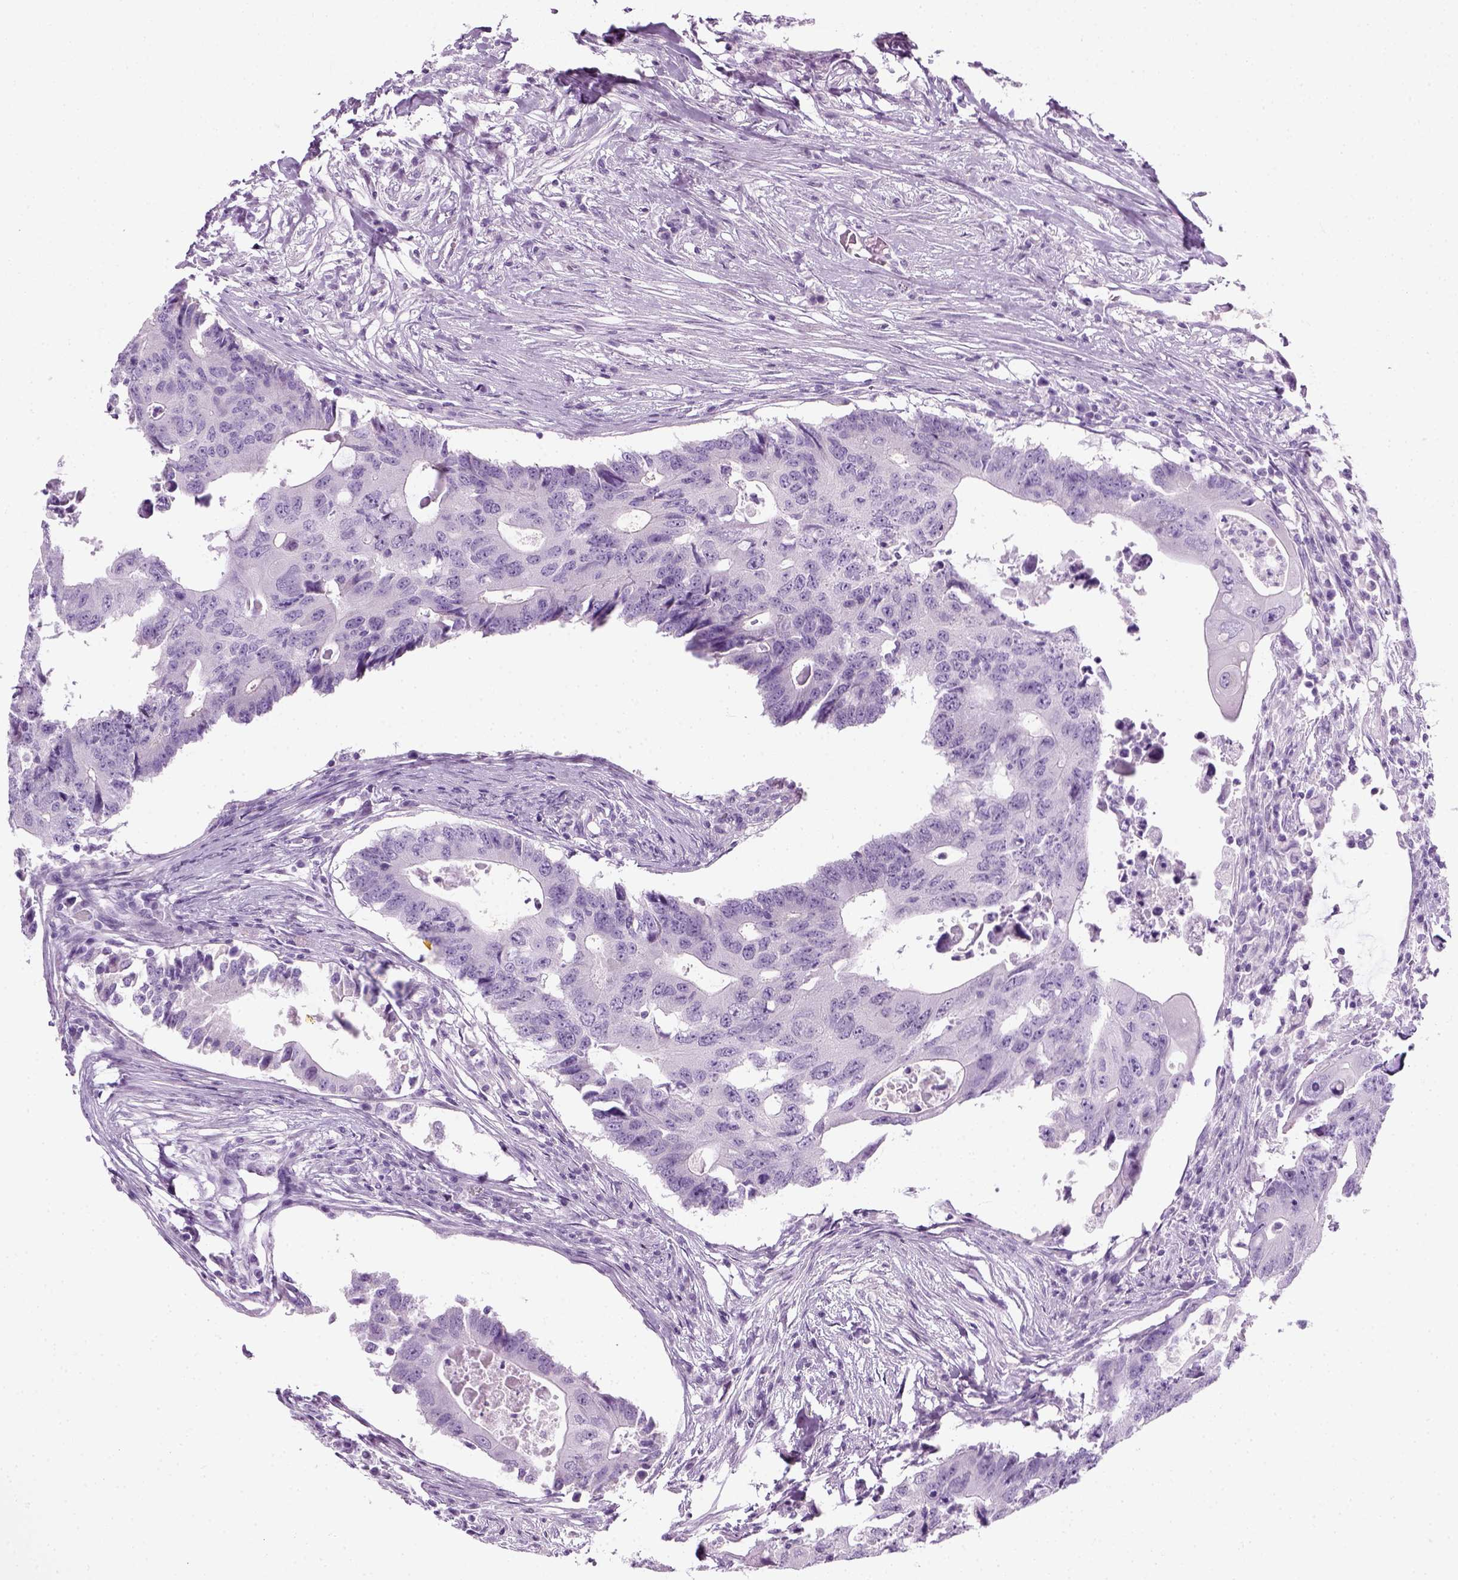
{"staining": {"intensity": "negative", "quantity": "none", "location": "none"}, "tissue": "colorectal cancer", "cell_type": "Tumor cells", "image_type": "cancer", "snomed": [{"axis": "morphology", "description": "Adenocarcinoma, NOS"}, {"axis": "topography", "description": "Colon"}], "caption": "This micrograph is of colorectal cancer stained with IHC to label a protein in brown with the nuclei are counter-stained blue. There is no staining in tumor cells.", "gene": "SLC12A5", "patient": {"sex": "male", "age": 71}}